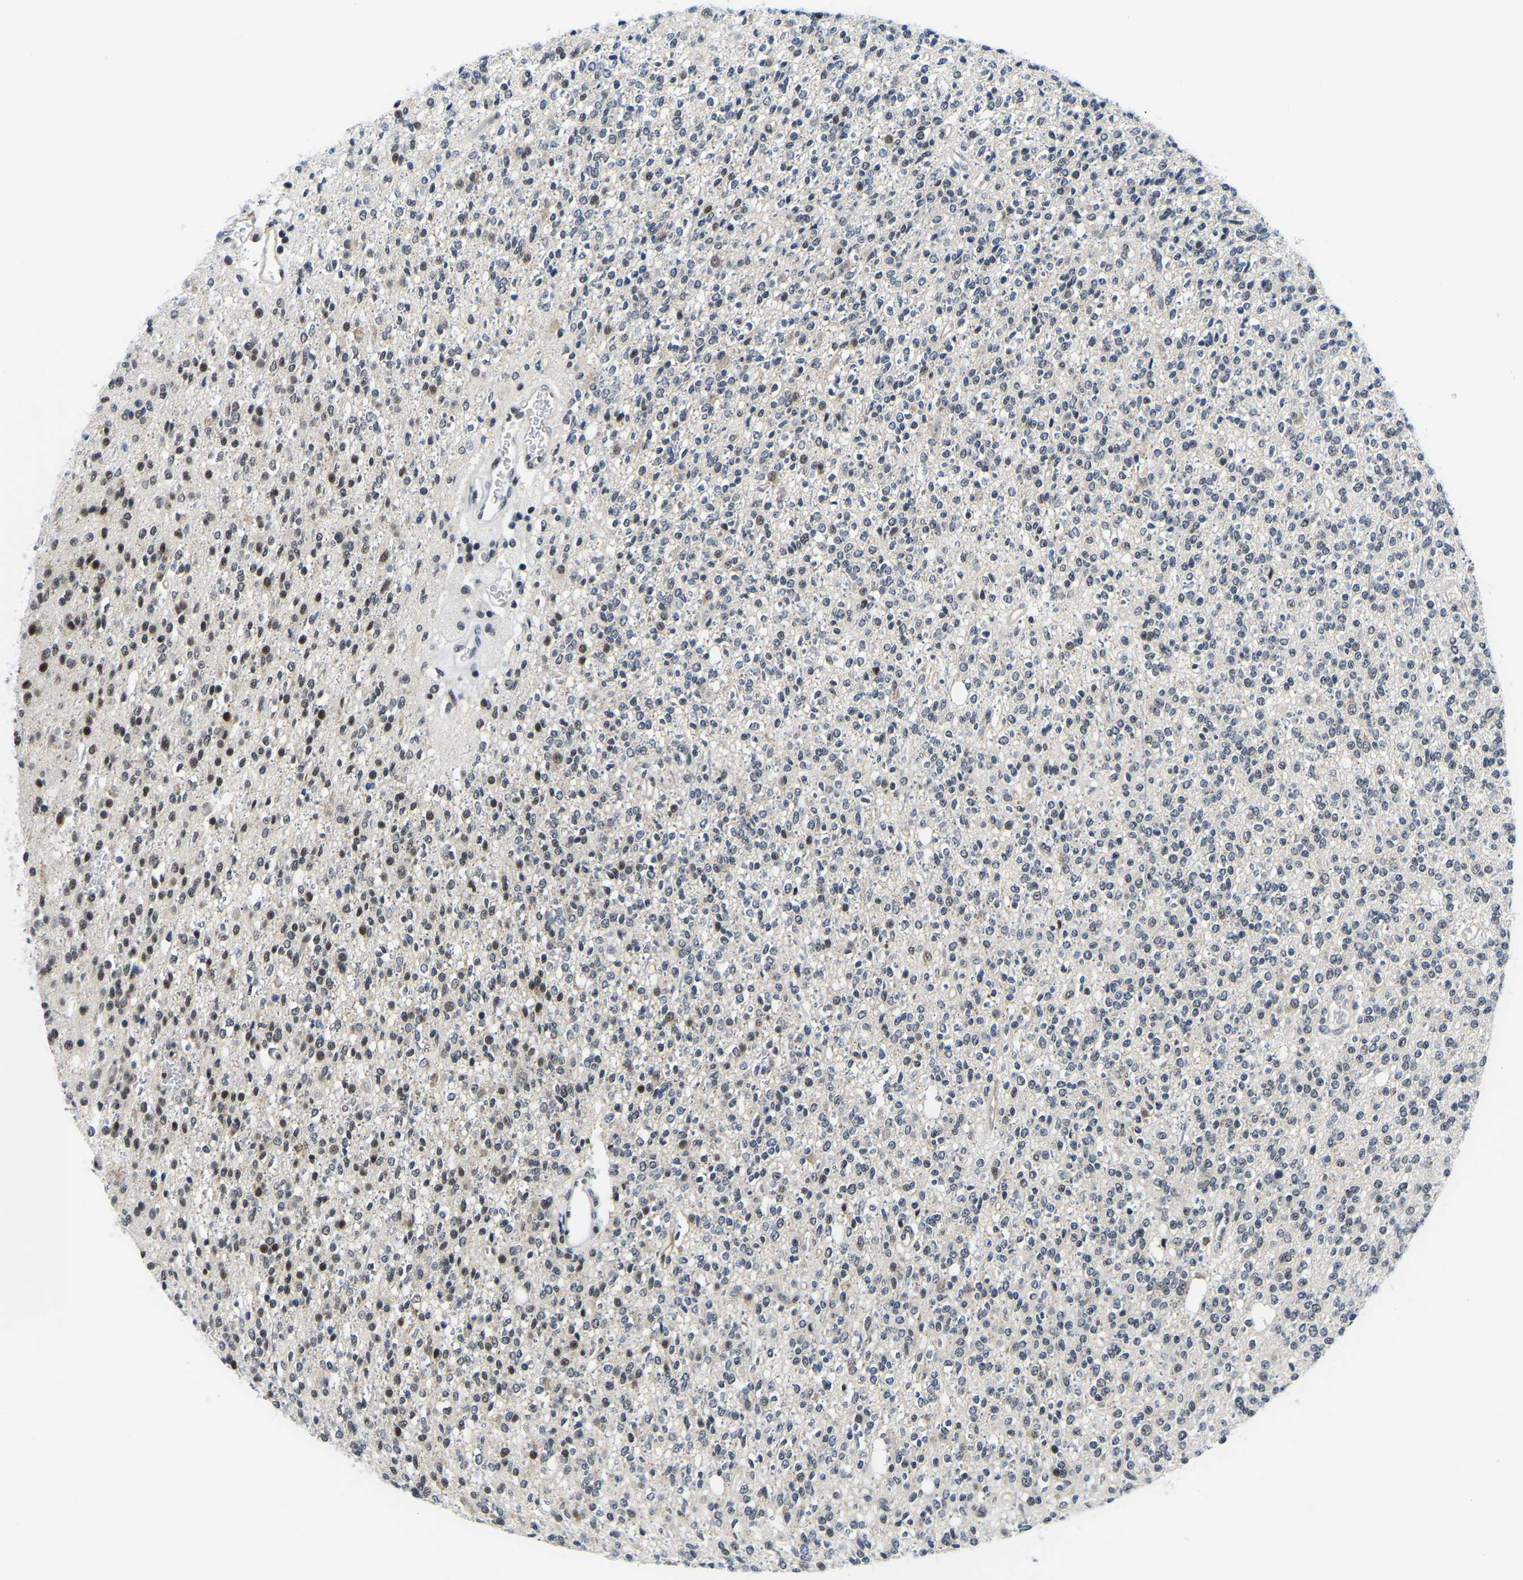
{"staining": {"intensity": "weak", "quantity": "<25%", "location": "nuclear"}, "tissue": "glioma", "cell_type": "Tumor cells", "image_type": "cancer", "snomed": [{"axis": "morphology", "description": "Glioma, malignant, High grade"}, {"axis": "topography", "description": "Brain"}], "caption": "The immunohistochemistry histopathology image has no significant positivity in tumor cells of glioma tissue.", "gene": "POLDIP3", "patient": {"sex": "male", "age": 34}}